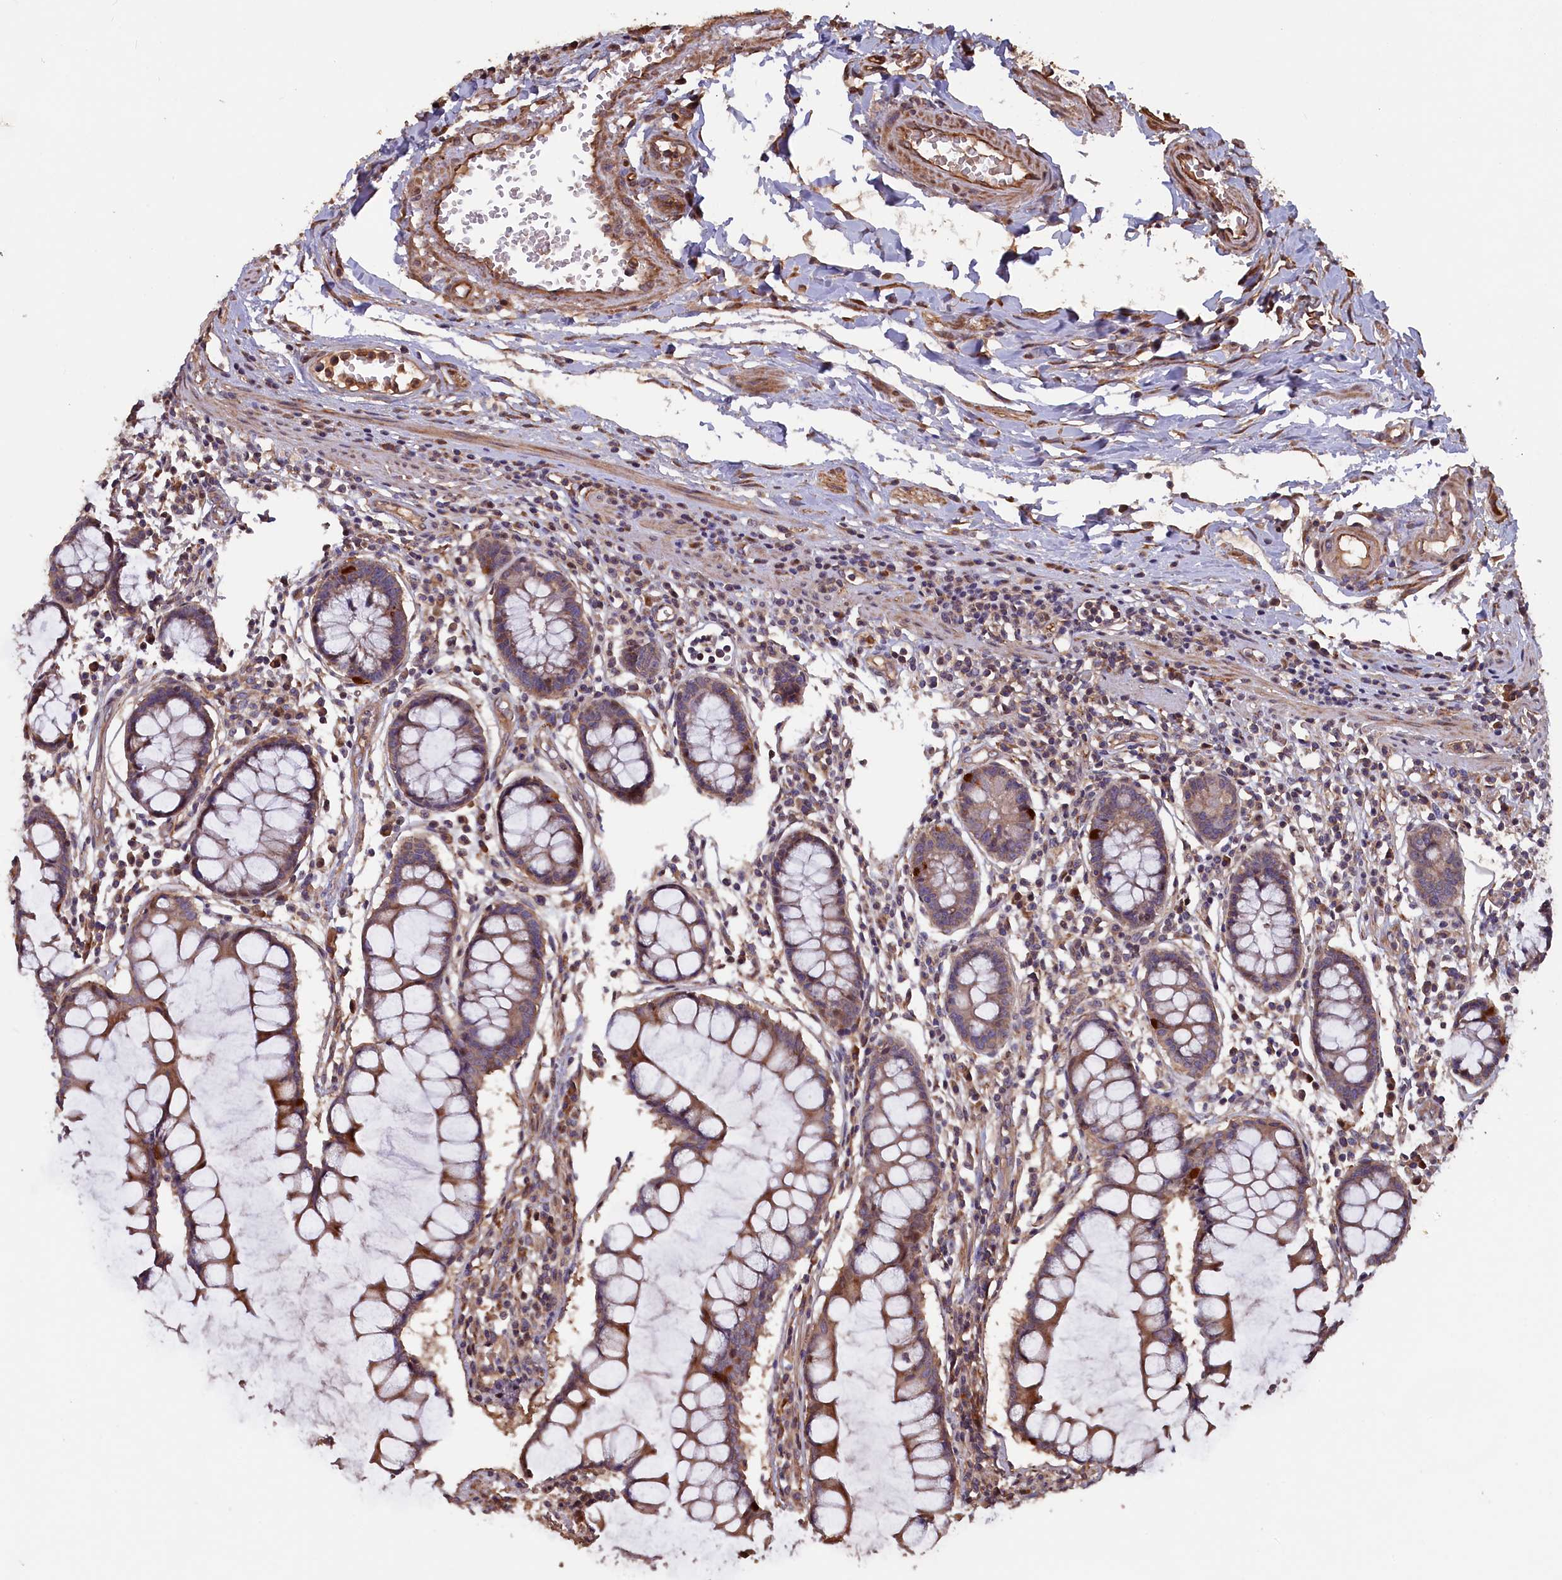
{"staining": {"intensity": "strong", "quantity": ">75%", "location": "cytoplasmic/membranous"}, "tissue": "colon", "cell_type": "Endothelial cells", "image_type": "normal", "snomed": [{"axis": "morphology", "description": "Normal tissue, NOS"}, {"axis": "morphology", "description": "Adenocarcinoma, NOS"}, {"axis": "topography", "description": "Colon"}], "caption": "Protein staining displays strong cytoplasmic/membranous positivity in about >75% of endothelial cells in unremarkable colon. Nuclei are stained in blue.", "gene": "GREB1L", "patient": {"sex": "female", "age": 55}}